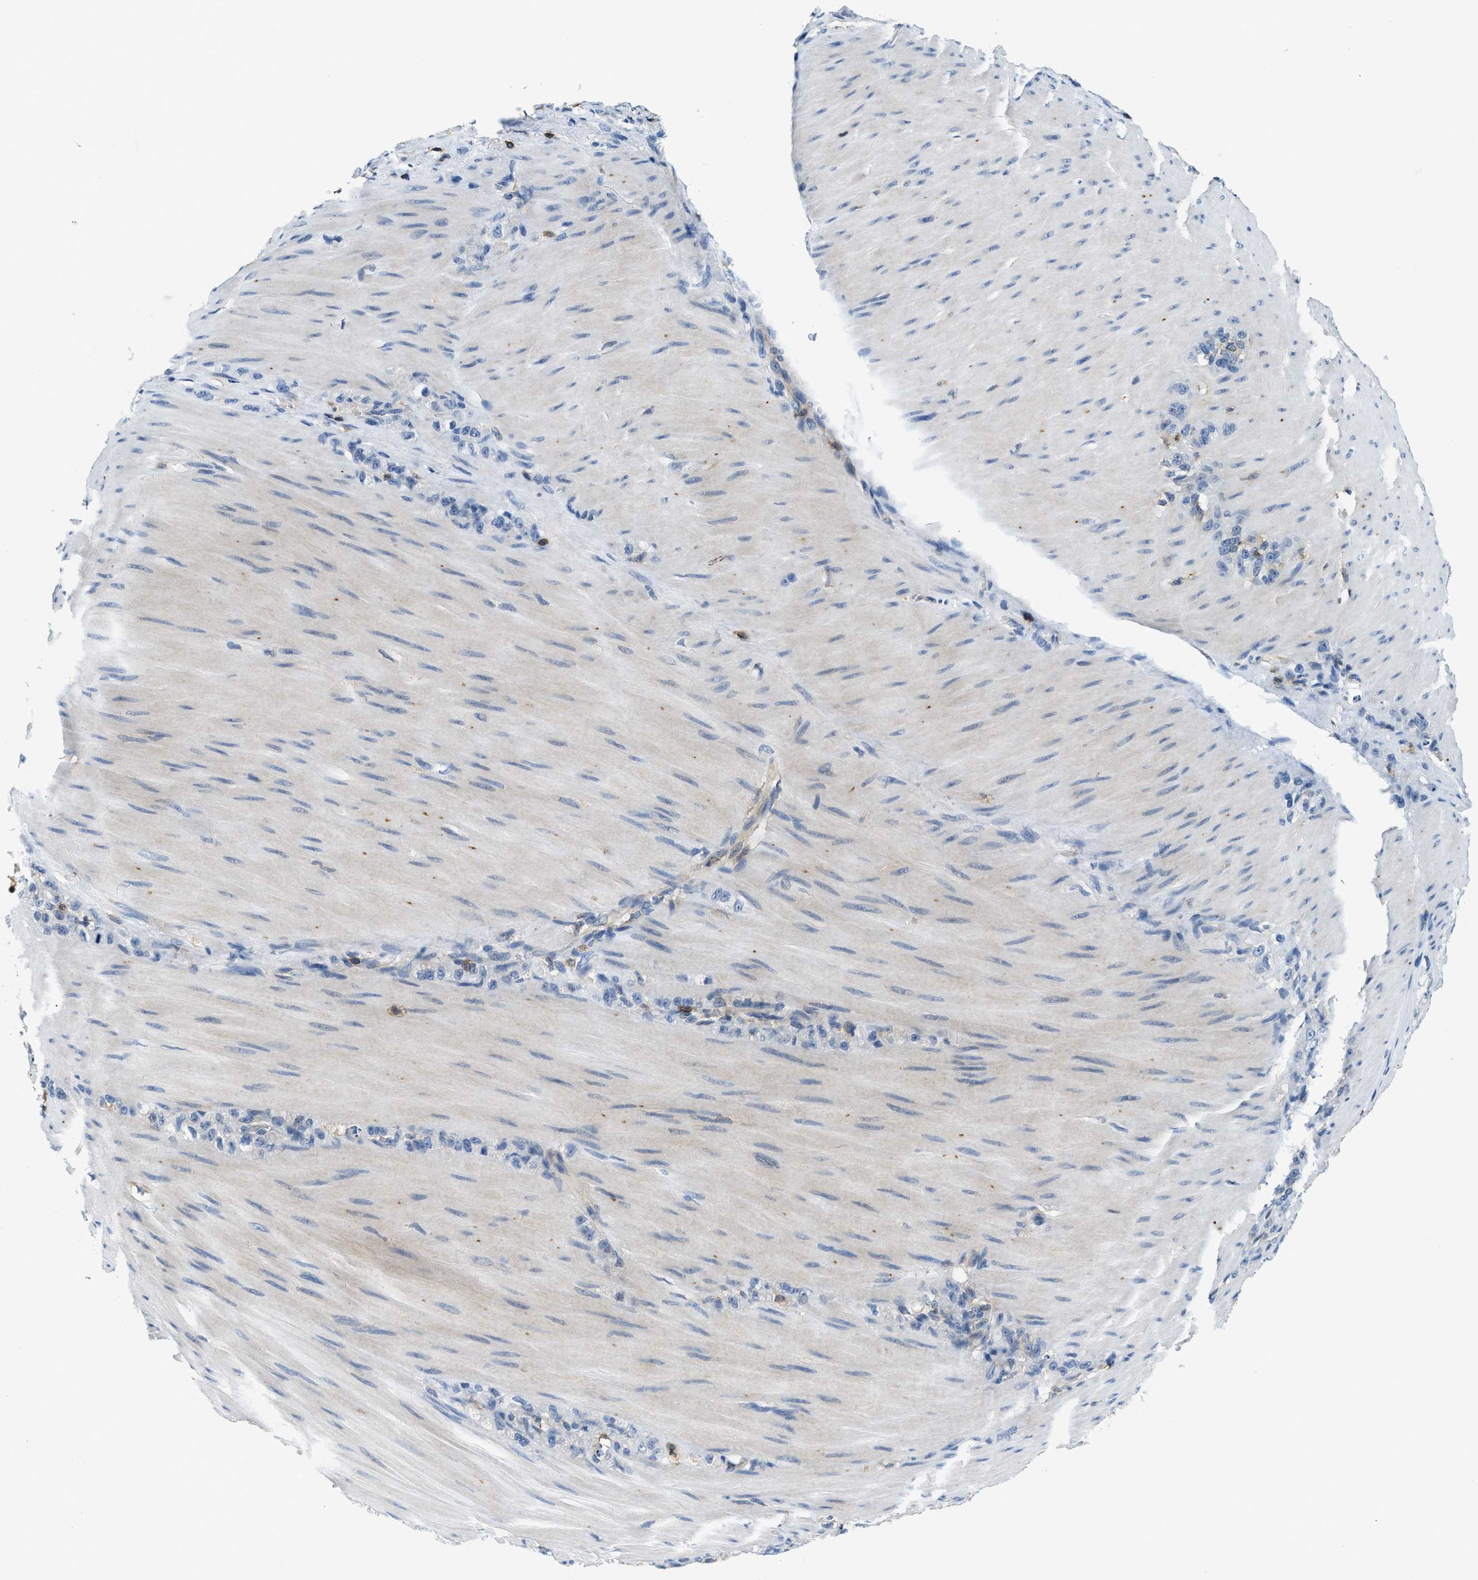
{"staining": {"intensity": "negative", "quantity": "none", "location": "none"}, "tissue": "stomach cancer", "cell_type": "Tumor cells", "image_type": "cancer", "snomed": [{"axis": "morphology", "description": "Normal tissue, NOS"}, {"axis": "morphology", "description": "Adenocarcinoma, NOS"}, {"axis": "topography", "description": "Stomach"}], "caption": "Stomach adenocarcinoma was stained to show a protein in brown. There is no significant staining in tumor cells.", "gene": "MYO1G", "patient": {"sex": "male", "age": 82}}